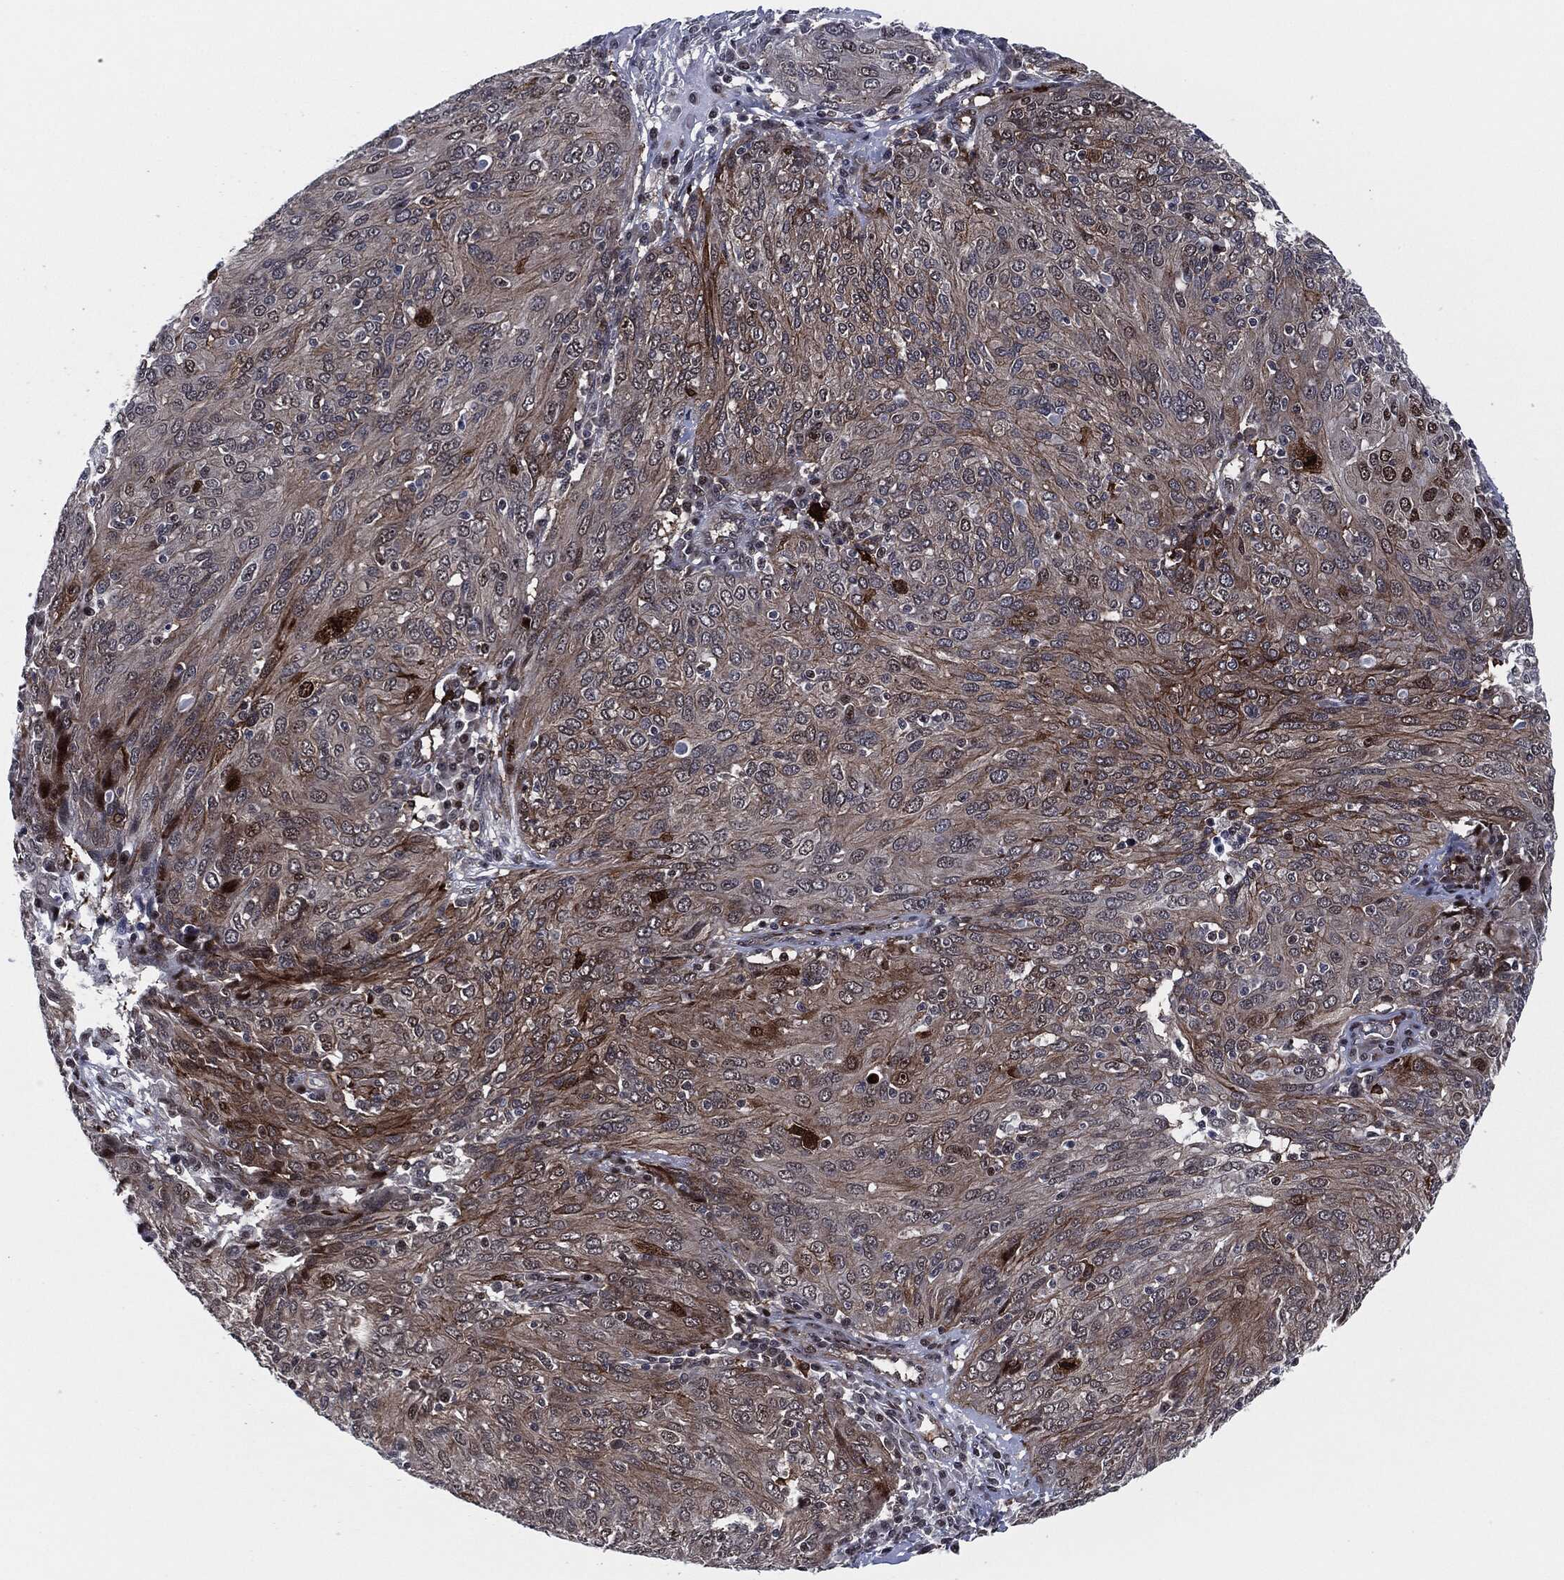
{"staining": {"intensity": "moderate", "quantity": "<25%", "location": "cytoplasmic/membranous"}, "tissue": "ovarian cancer", "cell_type": "Tumor cells", "image_type": "cancer", "snomed": [{"axis": "morphology", "description": "Carcinoma, endometroid"}, {"axis": "topography", "description": "Ovary"}], "caption": "This is an image of IHC staining of endometroid carcinoma (ovarian), which shows moderate positivity in the cytoplasmic/membranous of tumor cells.", "gene": "AKT2", "patient": {"sex": "female", "age": 50}}